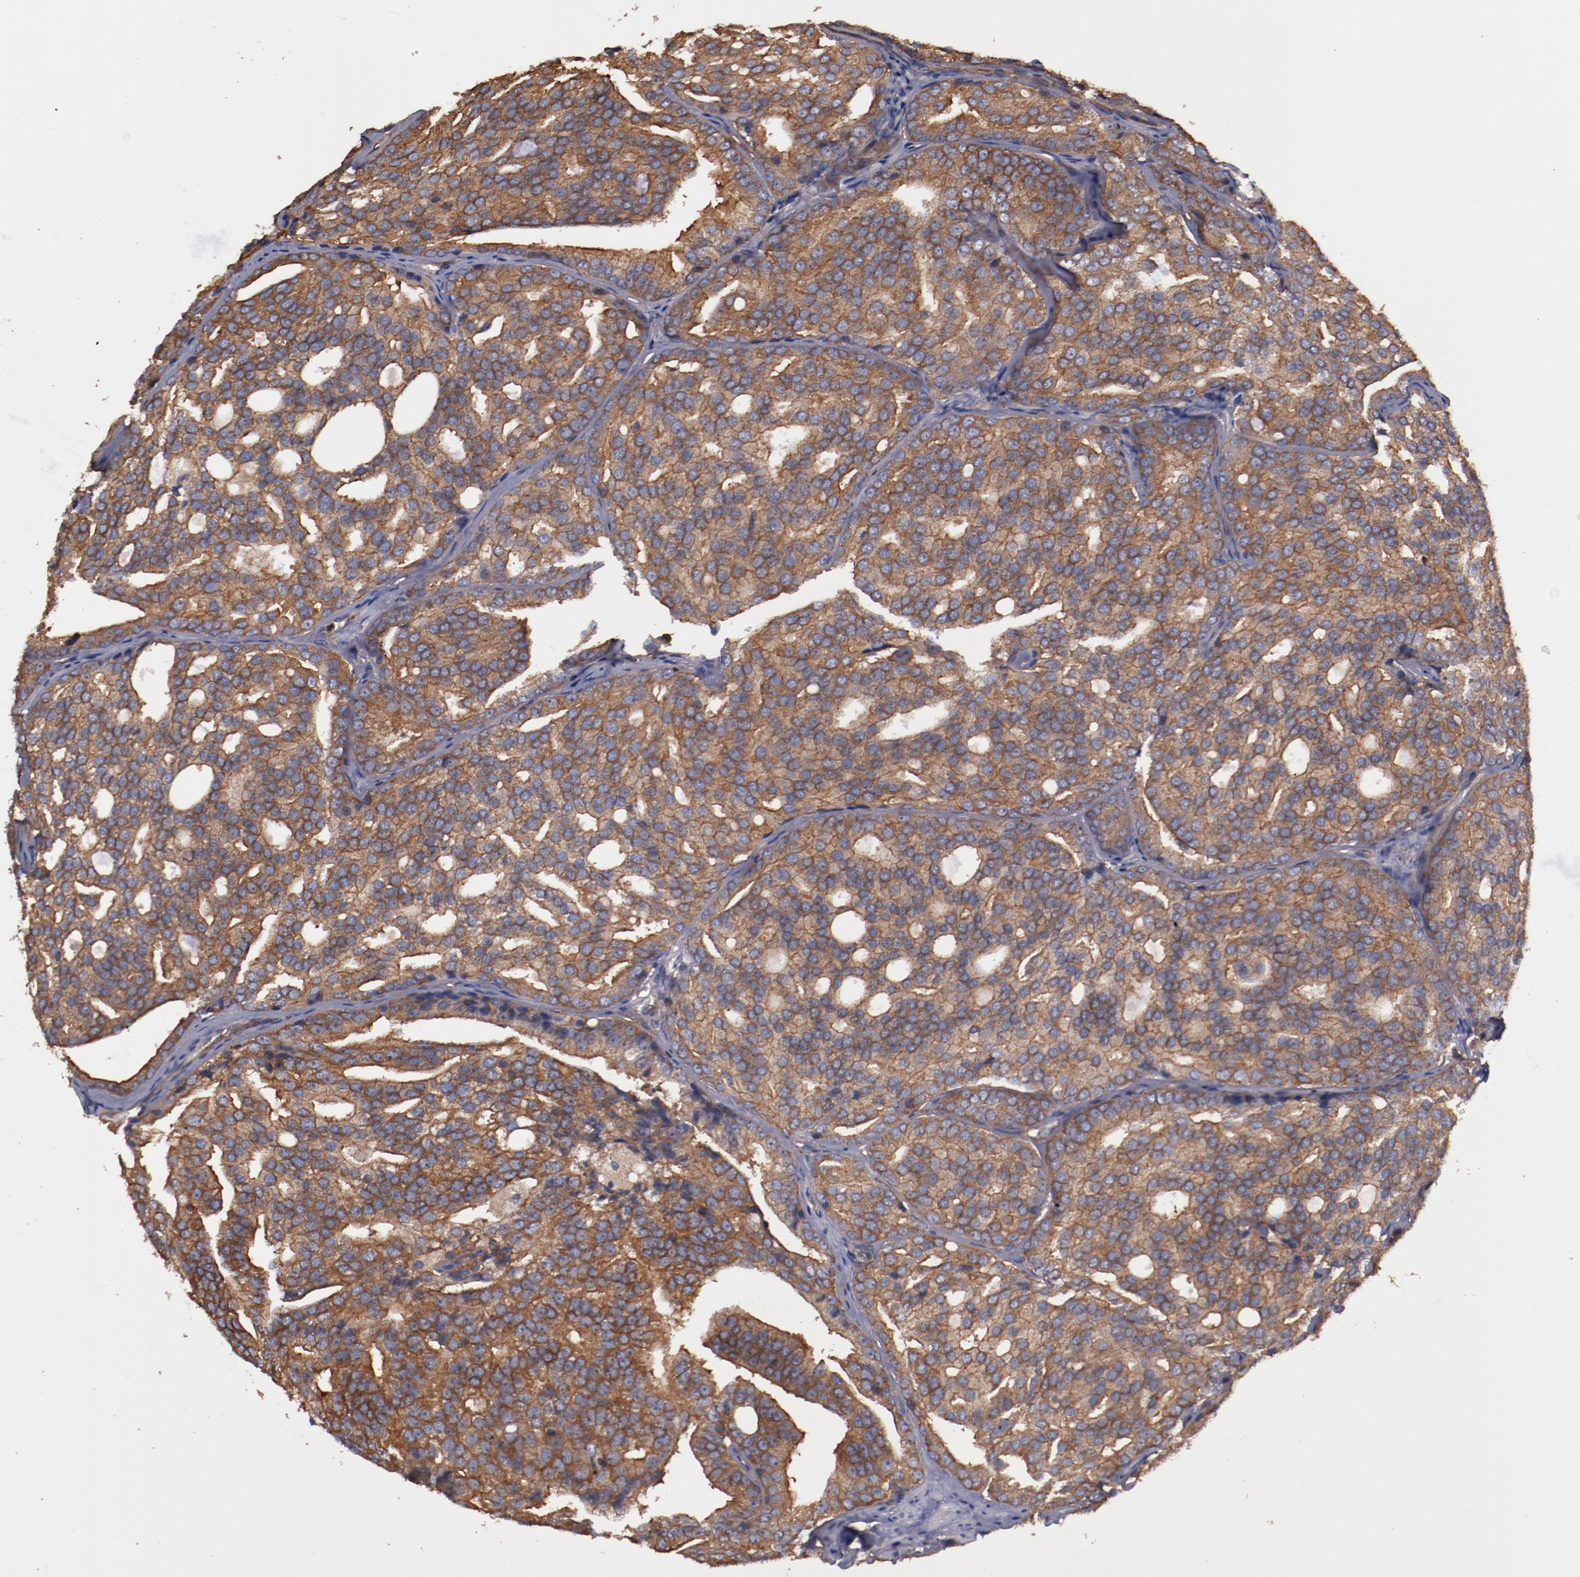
{"staining": {"intensity": "strong", "quantity": ">75%", "location": "cytoplasmic/membranous"}, "tissue": "prostate cancer", "cell_type": "Tumor cells", "image_type": "cancer", "snomed": [{"axis": "morphology", "description": "Adenocarcinoma, High grade"}, {"axis": "topography", "description": "Prostate"}], "caption": "Immunohistochemistry (IHC) (DAB (3,3'-diaminobenzidine)) staining of human prostate cancer demonstrates strong cytoplasmic/membranous protein staining in approximately >75% of tumor cells.", "gene": "TMOD3", "patient": {"sex": "male", "age": 64}}